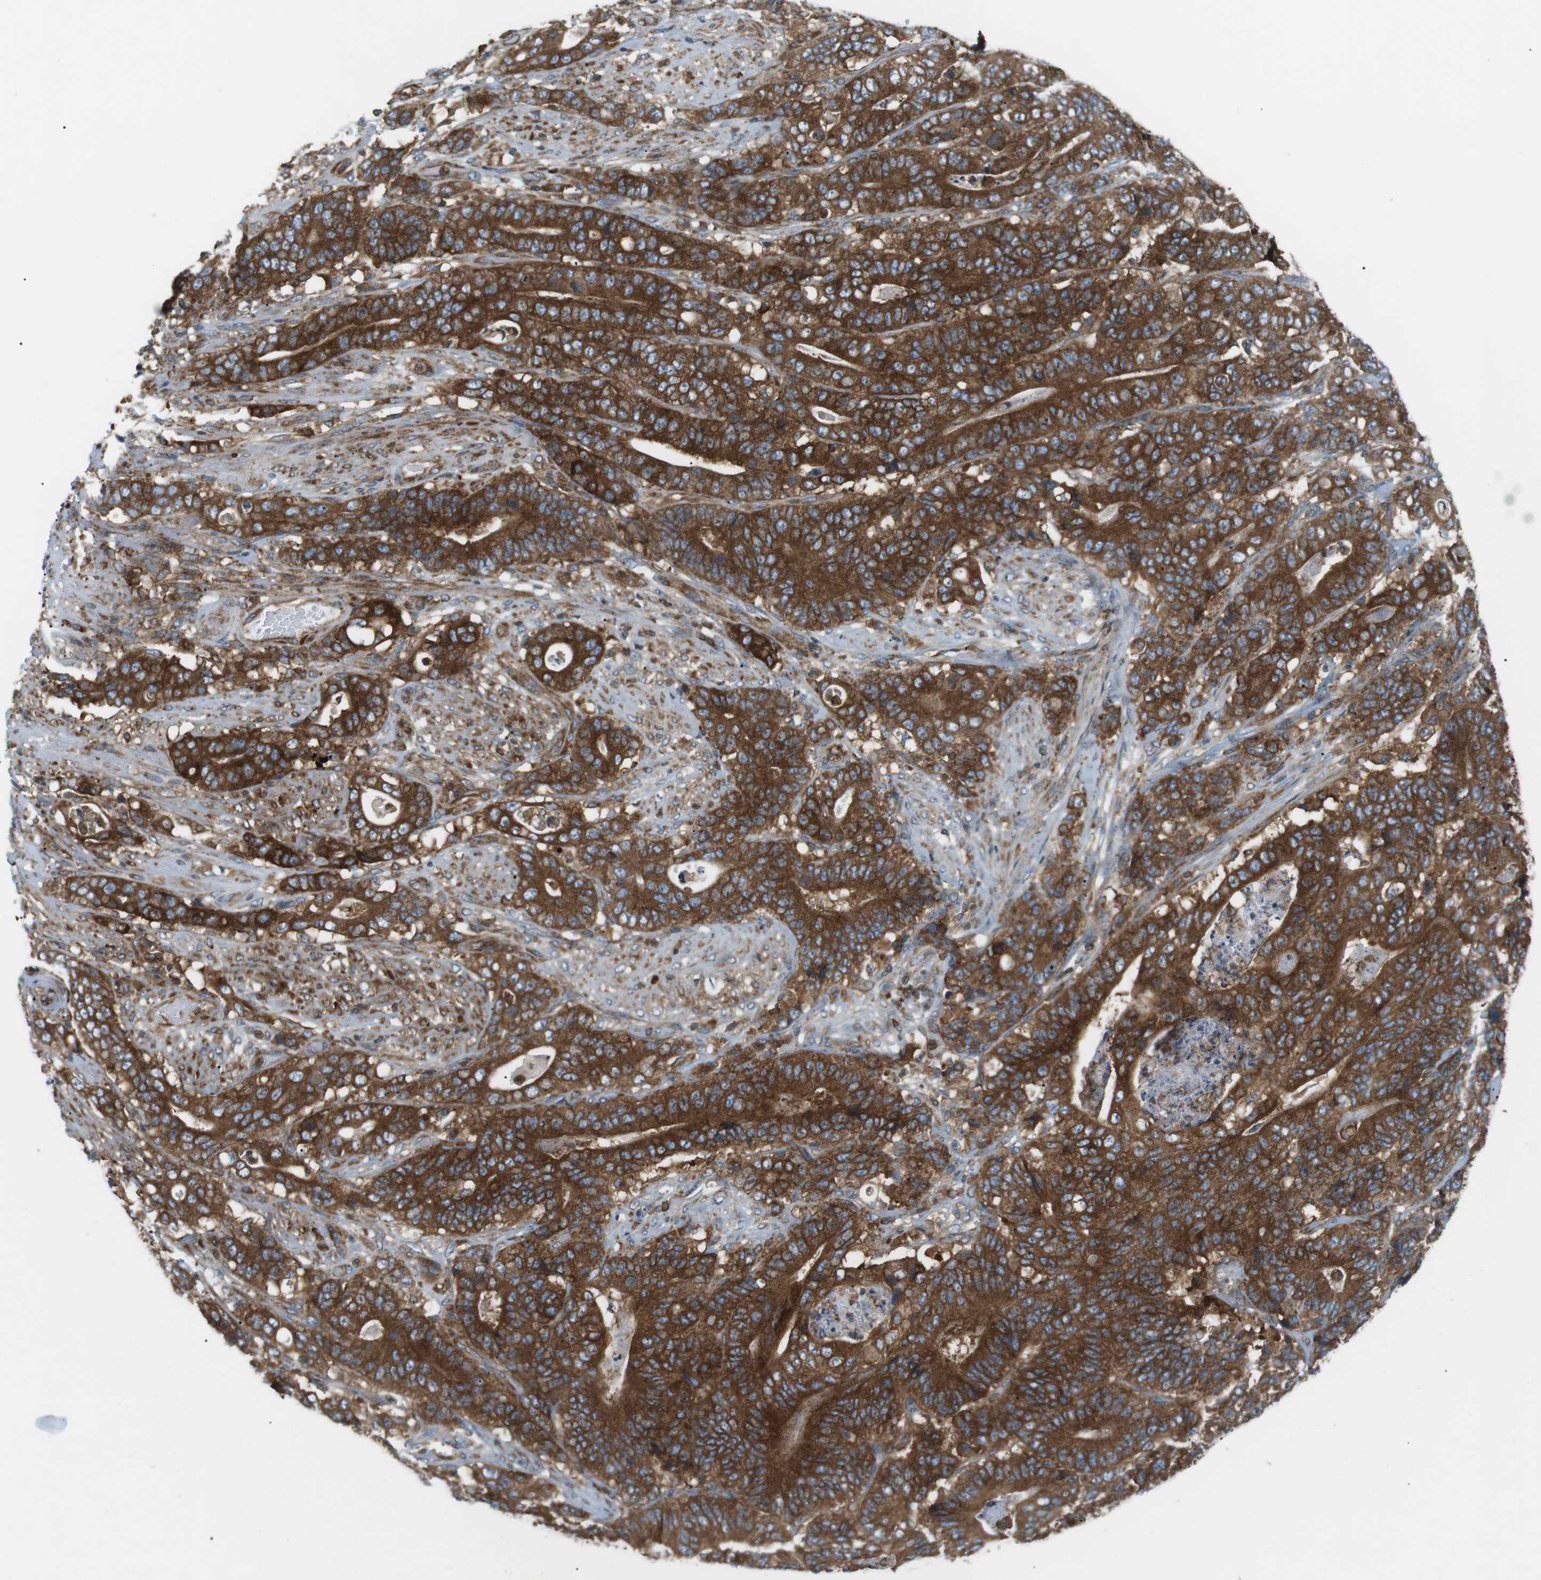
{"staining": {"intensity": "strong", "quantity": ">75%", "location": "cytoplasmic/membranous"}, "tissue": "stomach cancer", "cell_type": "Tumor cells", "image_type": "cancer", "snomed": [{"axis": "morphology", "description": "Adenocarcinoma, NOS"}, {"axis": "topography", "description": "Stomach"}], "caption": "There is high levels of strong cytoplasmic/membranous expression in tumor cells of stomach adenocarcinoma, as demonstrated by immunohistochemical staining (brown color).", "gene": "FLII", "patient": {"sex": "female", "age": 73}}